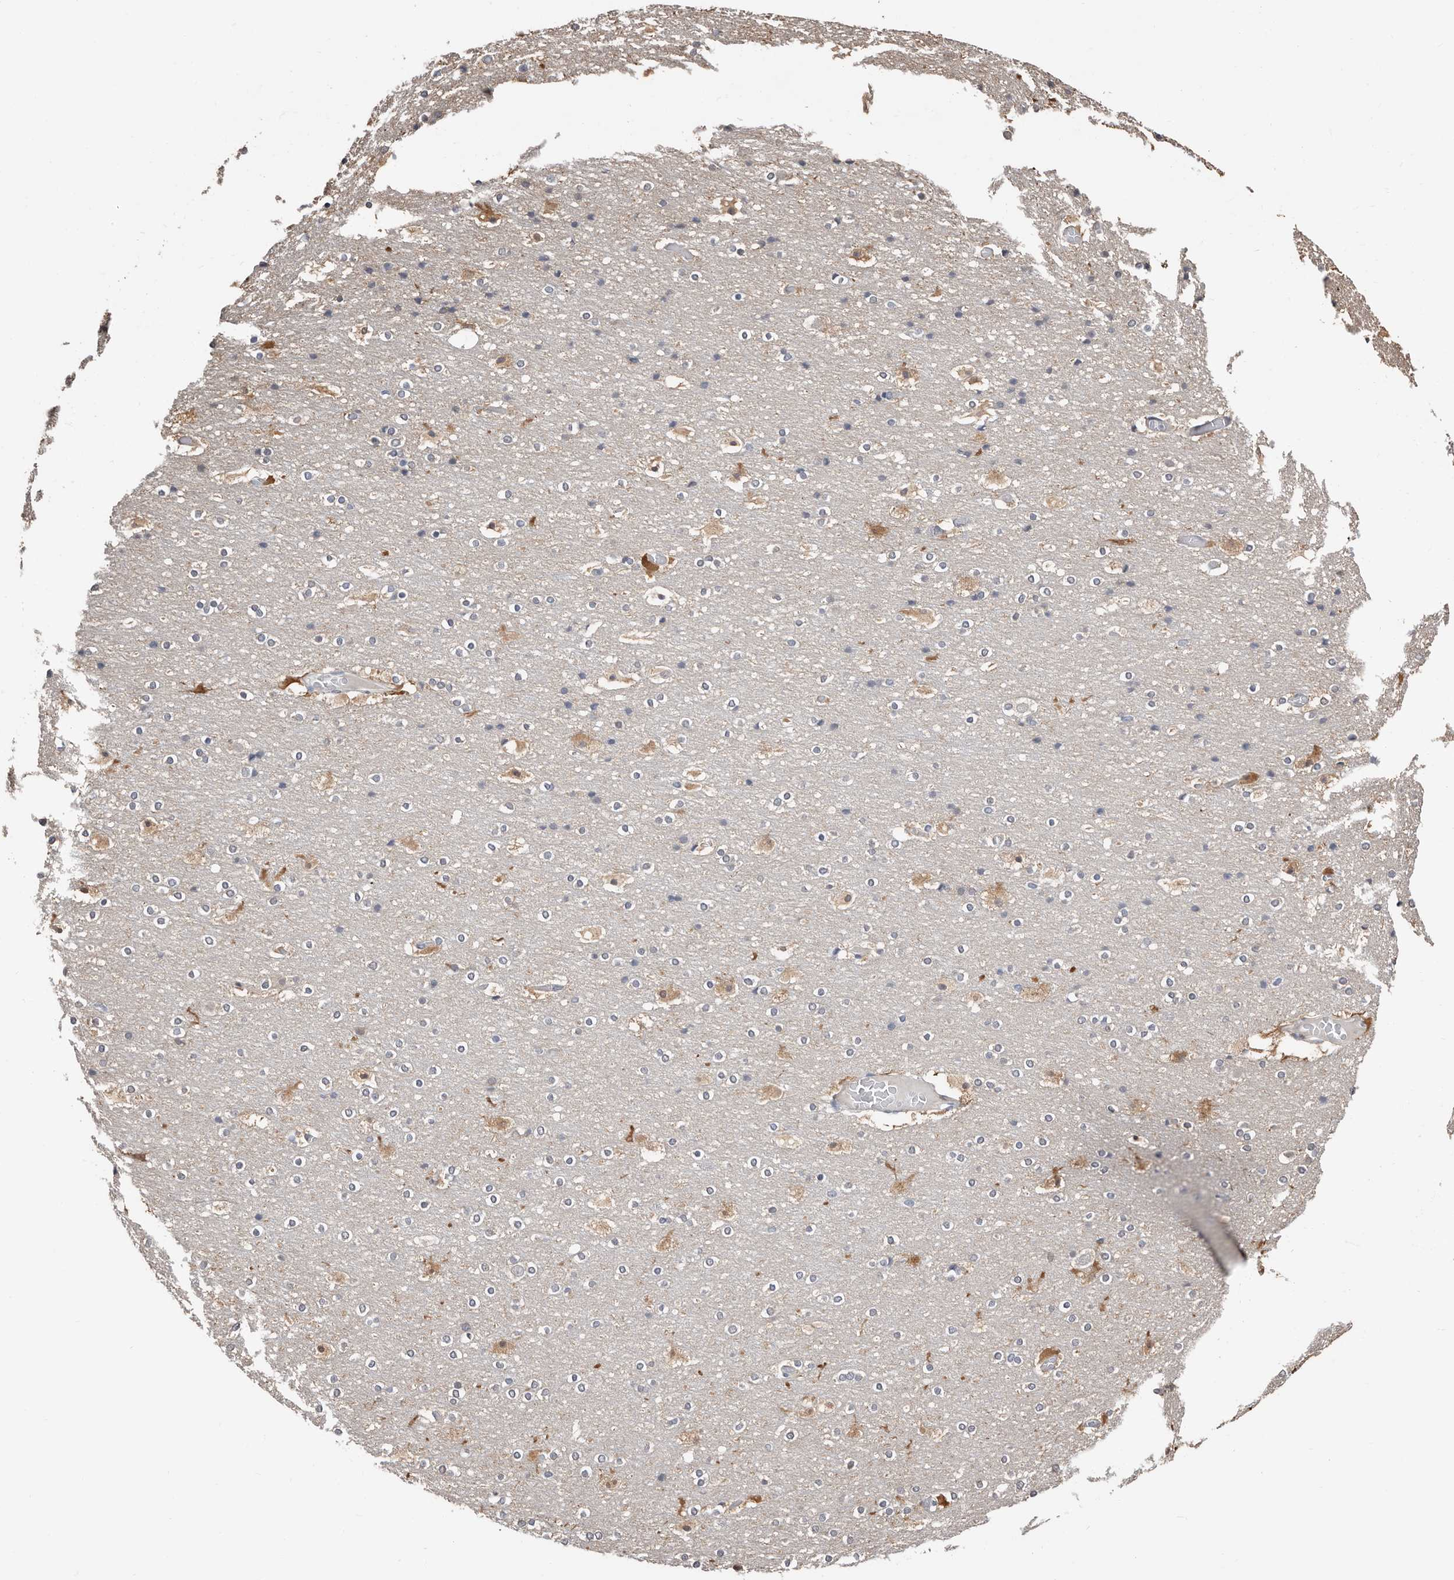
{"staining": {"intensity": "negative", "quantity": "none", "location": "none"}, "tissue": "cerebral cortex", "cell_type": "Endothelial cells", "image_type": "normal", "snomed": [{"axis": "morphology", "description": "Normal tissue, NOS"}, {"axis": "topography", "description": "Cerebral cortex"}], "caption": "A high-resolution micrograph shows immunohistochemistry (IHC) staining of unremarkable cerebral cortex, which exhibits no significant positivity in endothelial cells. (DAB (3,3'-diaminobenzidine) IHC, high magnification).", "gene": "ASRGL1", "patient": {"sex": "male", "age": 57}}